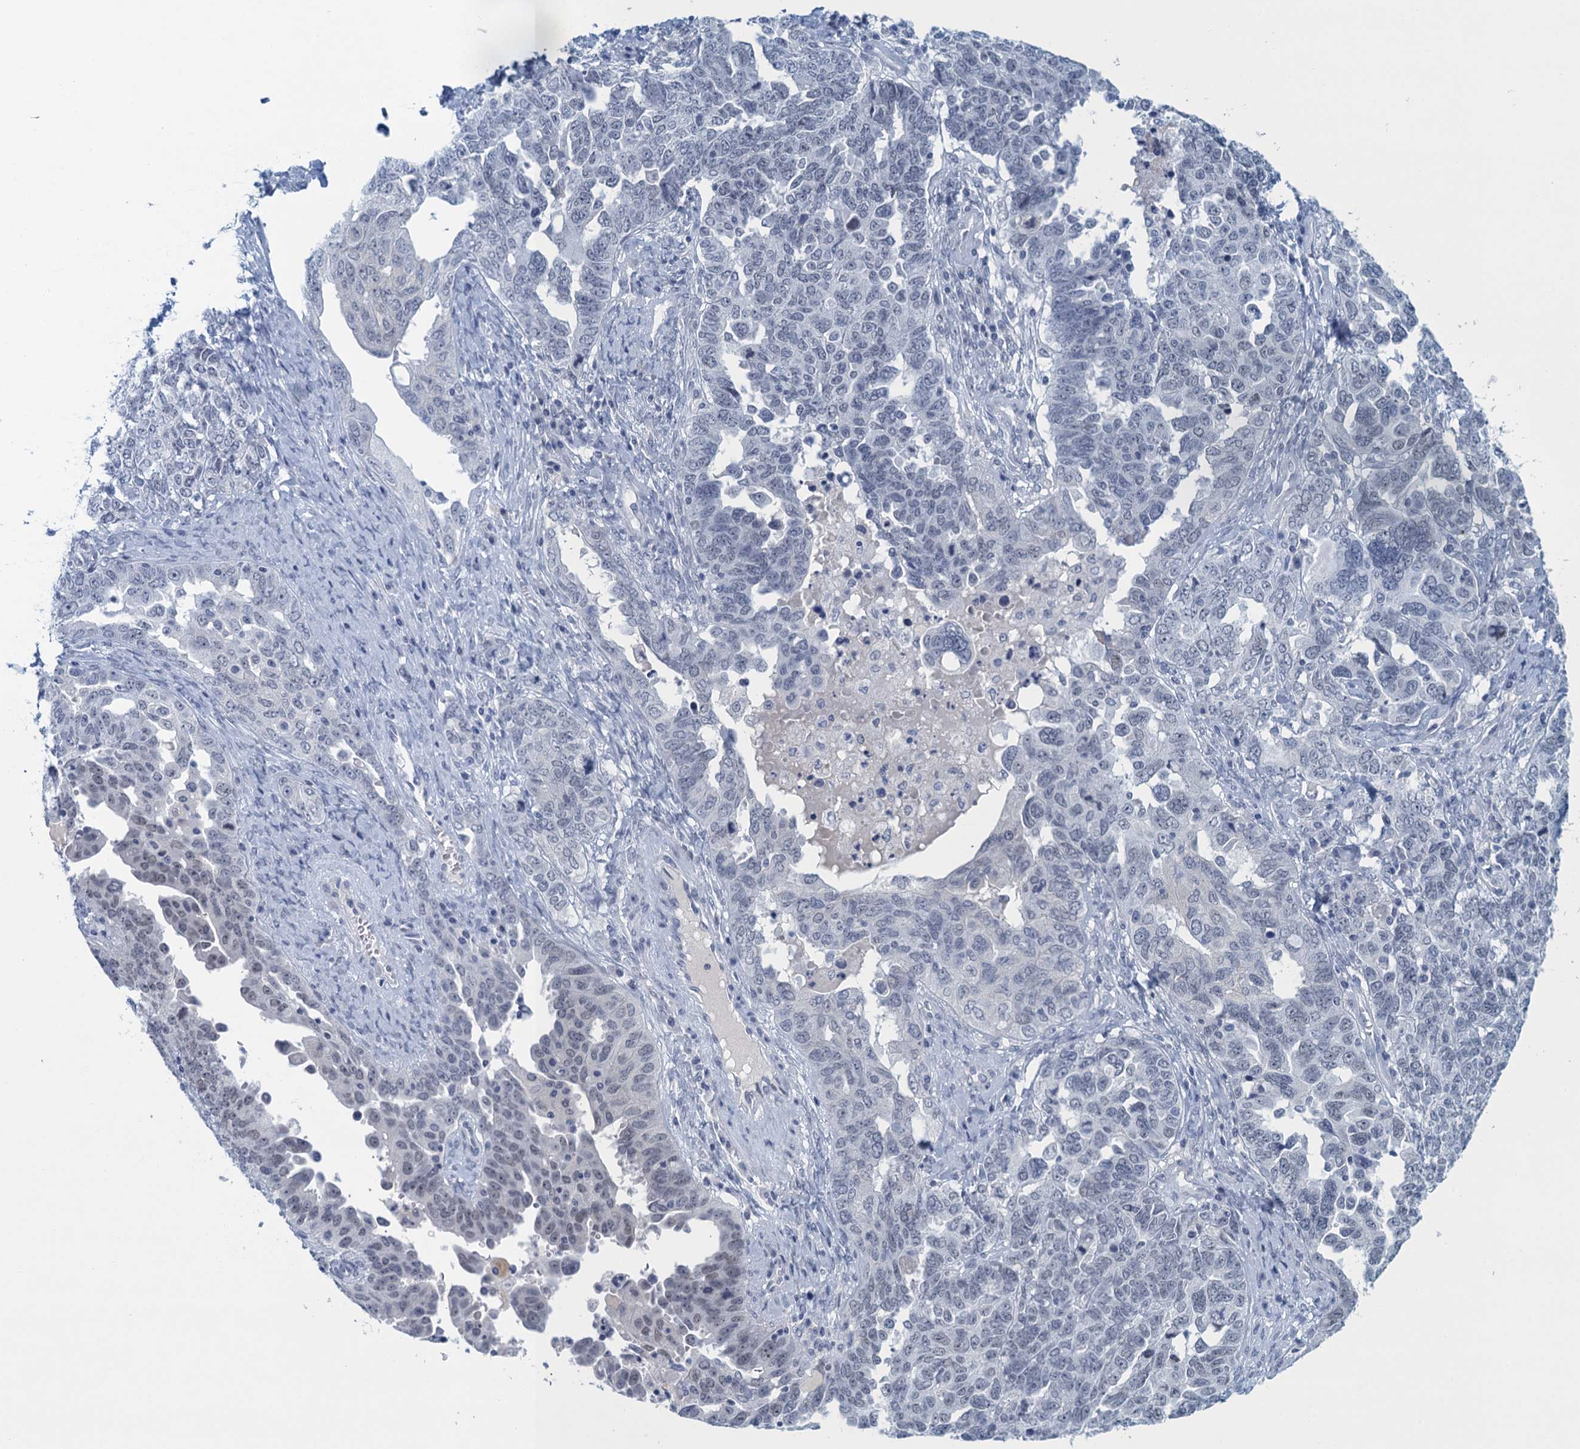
{"staining": {"intensity": "negative", "quantity": "none", "location": "none"}, "tissue": "ovarian cancer", "cell_type": "Tumor cells", "image_type": "cancer", "snomed": [{"axis": "morphology", "description": "Carcinoma, endometroid"}, {"axis": "topography", "description": "Ovary"}], "caption": "This image is of ovarian cancer stained with immunohistochemistry (IHC) to label a protein in brown with the nuclei are counter-stained blue. There is no positivity in tumor cells.", "gene": "ENSG00000131152", "patient": {"sex": "female", "age": 62}}